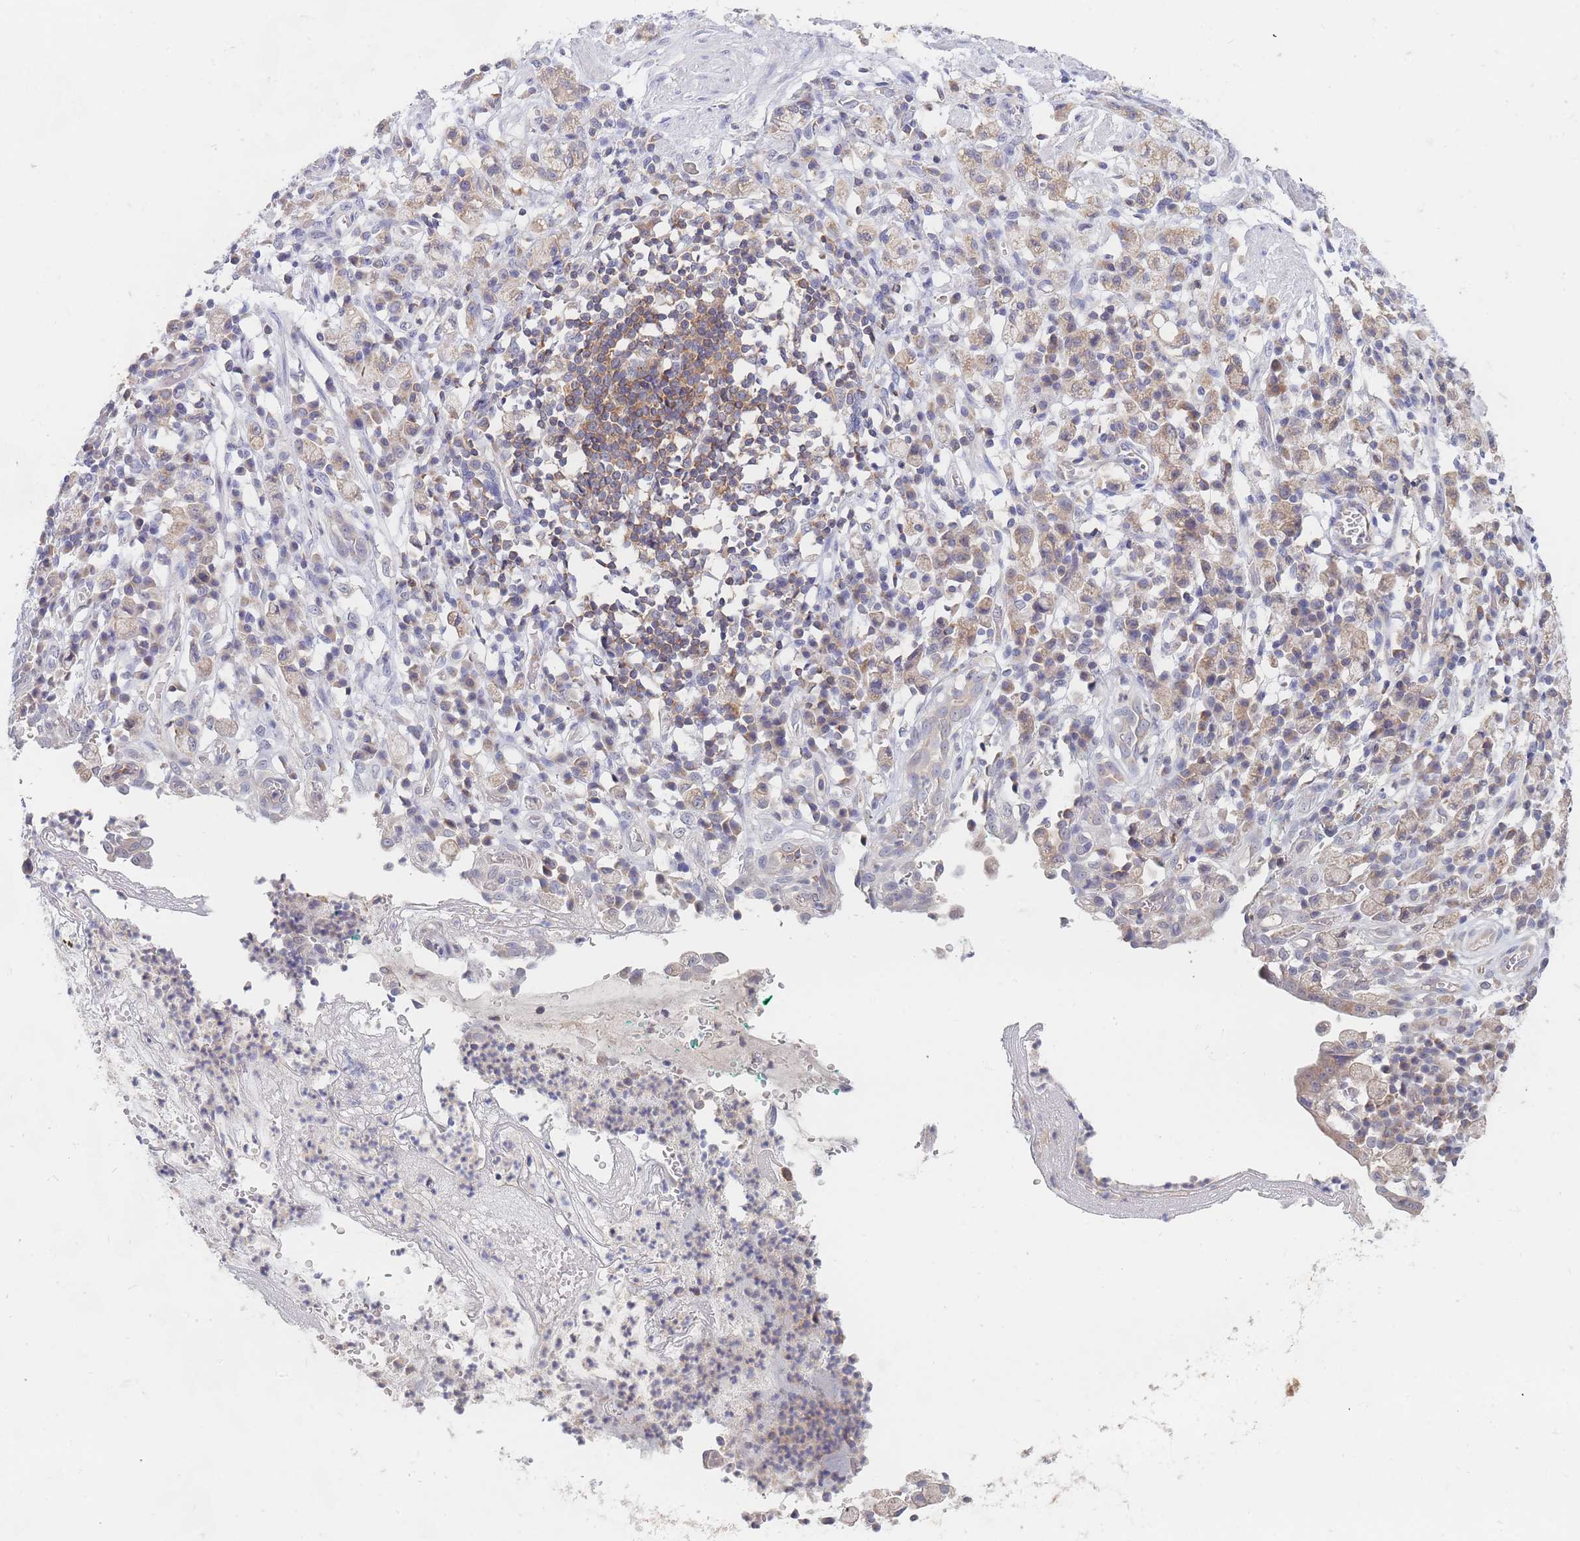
{"staining": {"intensity": "negative", "quantity": "none", "location": "none"}, "tissue": "stomach cancer", "cell_type": "Tumor cells", "image_type": "cancer", "snomed": [{"axis": "morphology", "description": "Adenocarcinoma, NOS"}, {"axis": "topography", "description": "Stomach"}], "caption": "Stomach adenocarcinoma was stained to show a protein in brown. There is no significant staining in tumor cells. (IHC, brightfield microscopy, high magnification).", "gene": "PPP6C", "patient": {"sex": "male", "age": 77}}